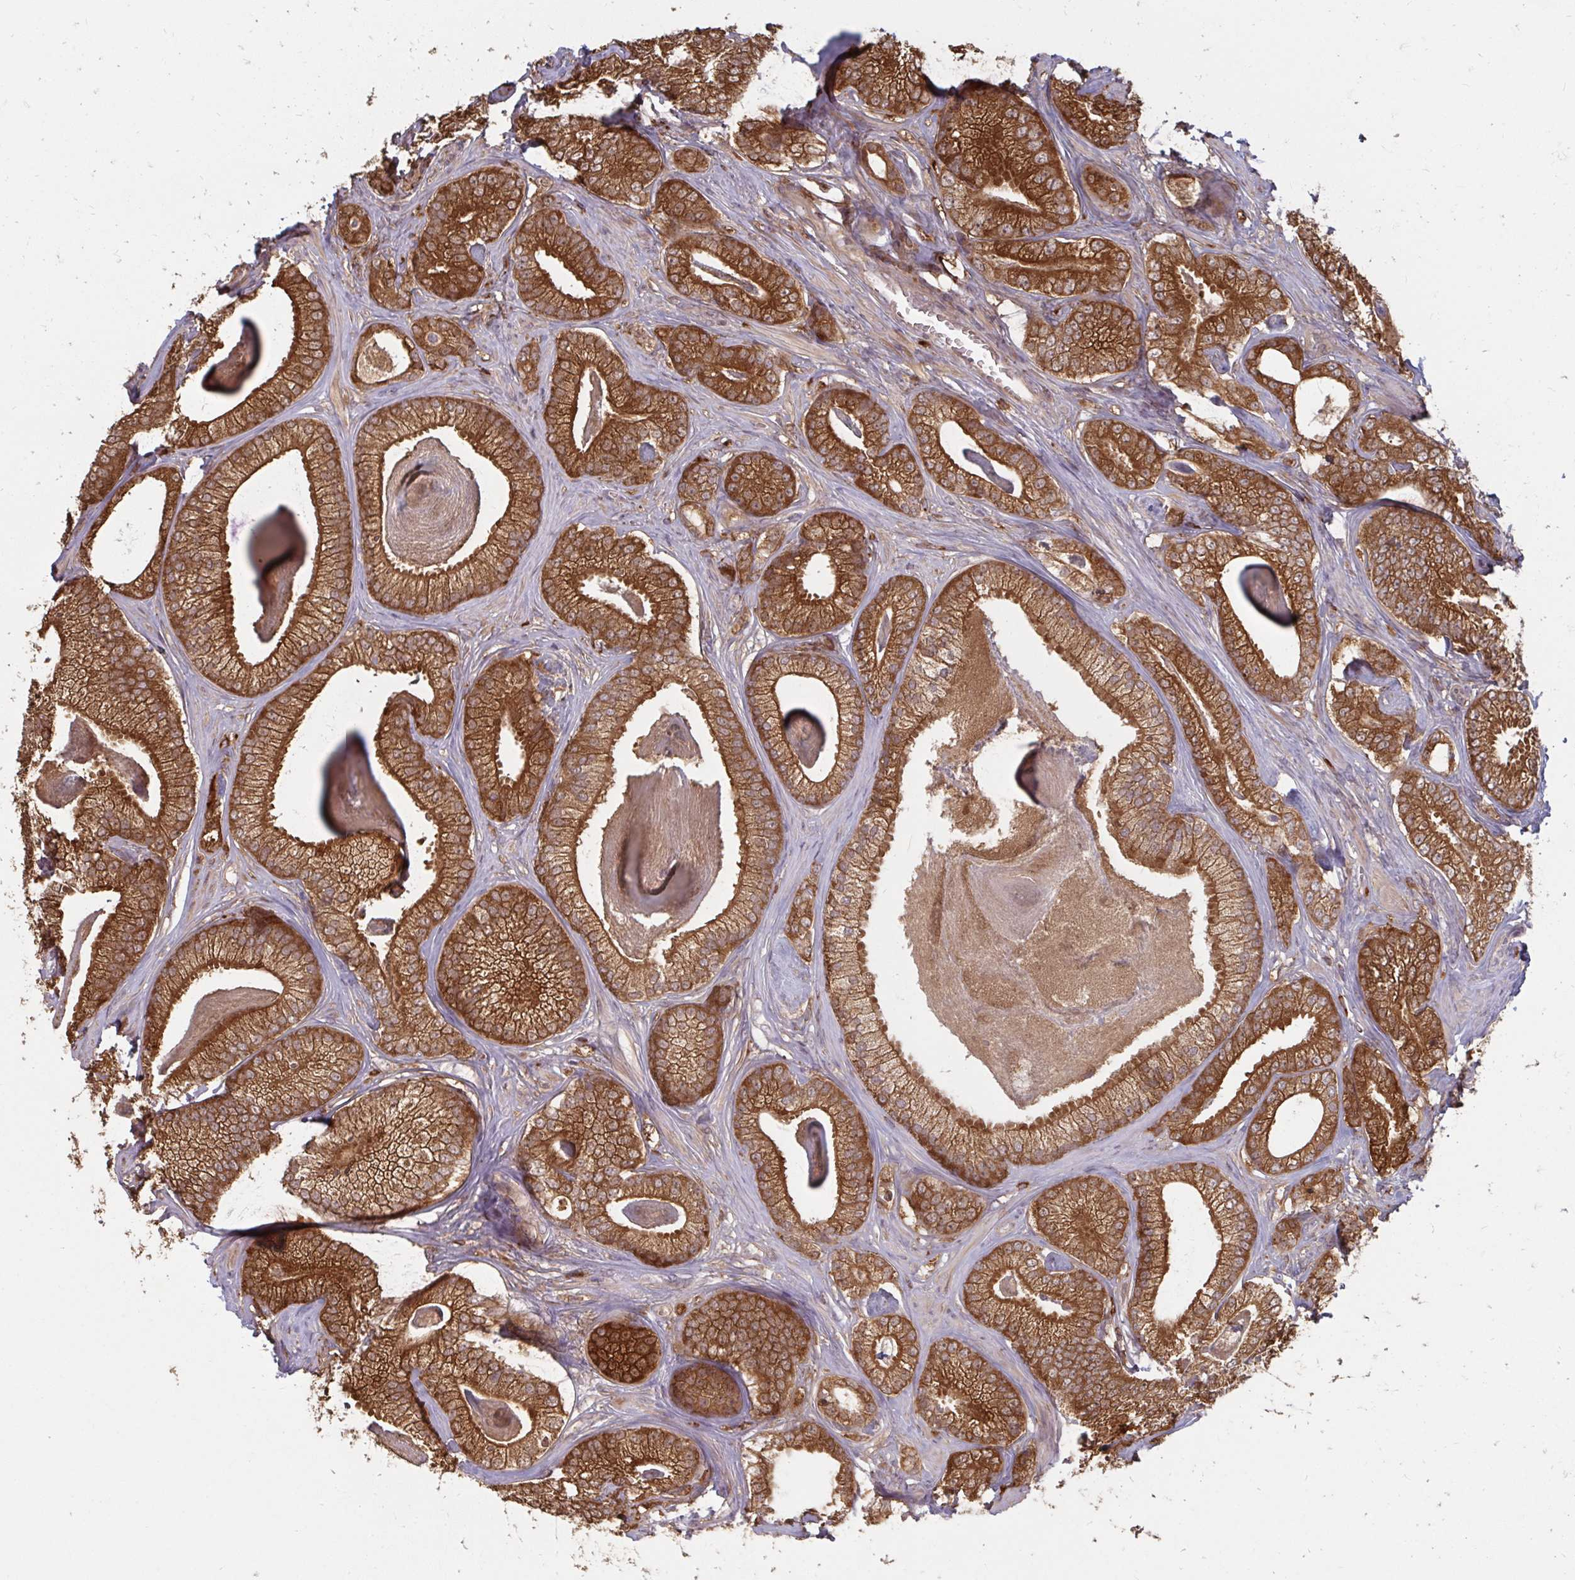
{"staining": {"intensity": "strong", "quantity": ">75%", "location": "cytoplasmic/membranous"}, "tissue": "prostate cancer", "cell_type": "Tumor cells", "image_type": "cancer", "snomed": [{"axis": "morphology", "description": "Adenocarcinoma, Low grade"}, {"axis": "topography", "description": "Prostate"}], "caption": "Protein staining displays strong cytoplasmic/membranous positivity in approximately >75% of tumor cells in prostate adenocarcinoma (low-grade).", "gene": "ZNF285", "patient": {"sex": "male", "age": 63}}